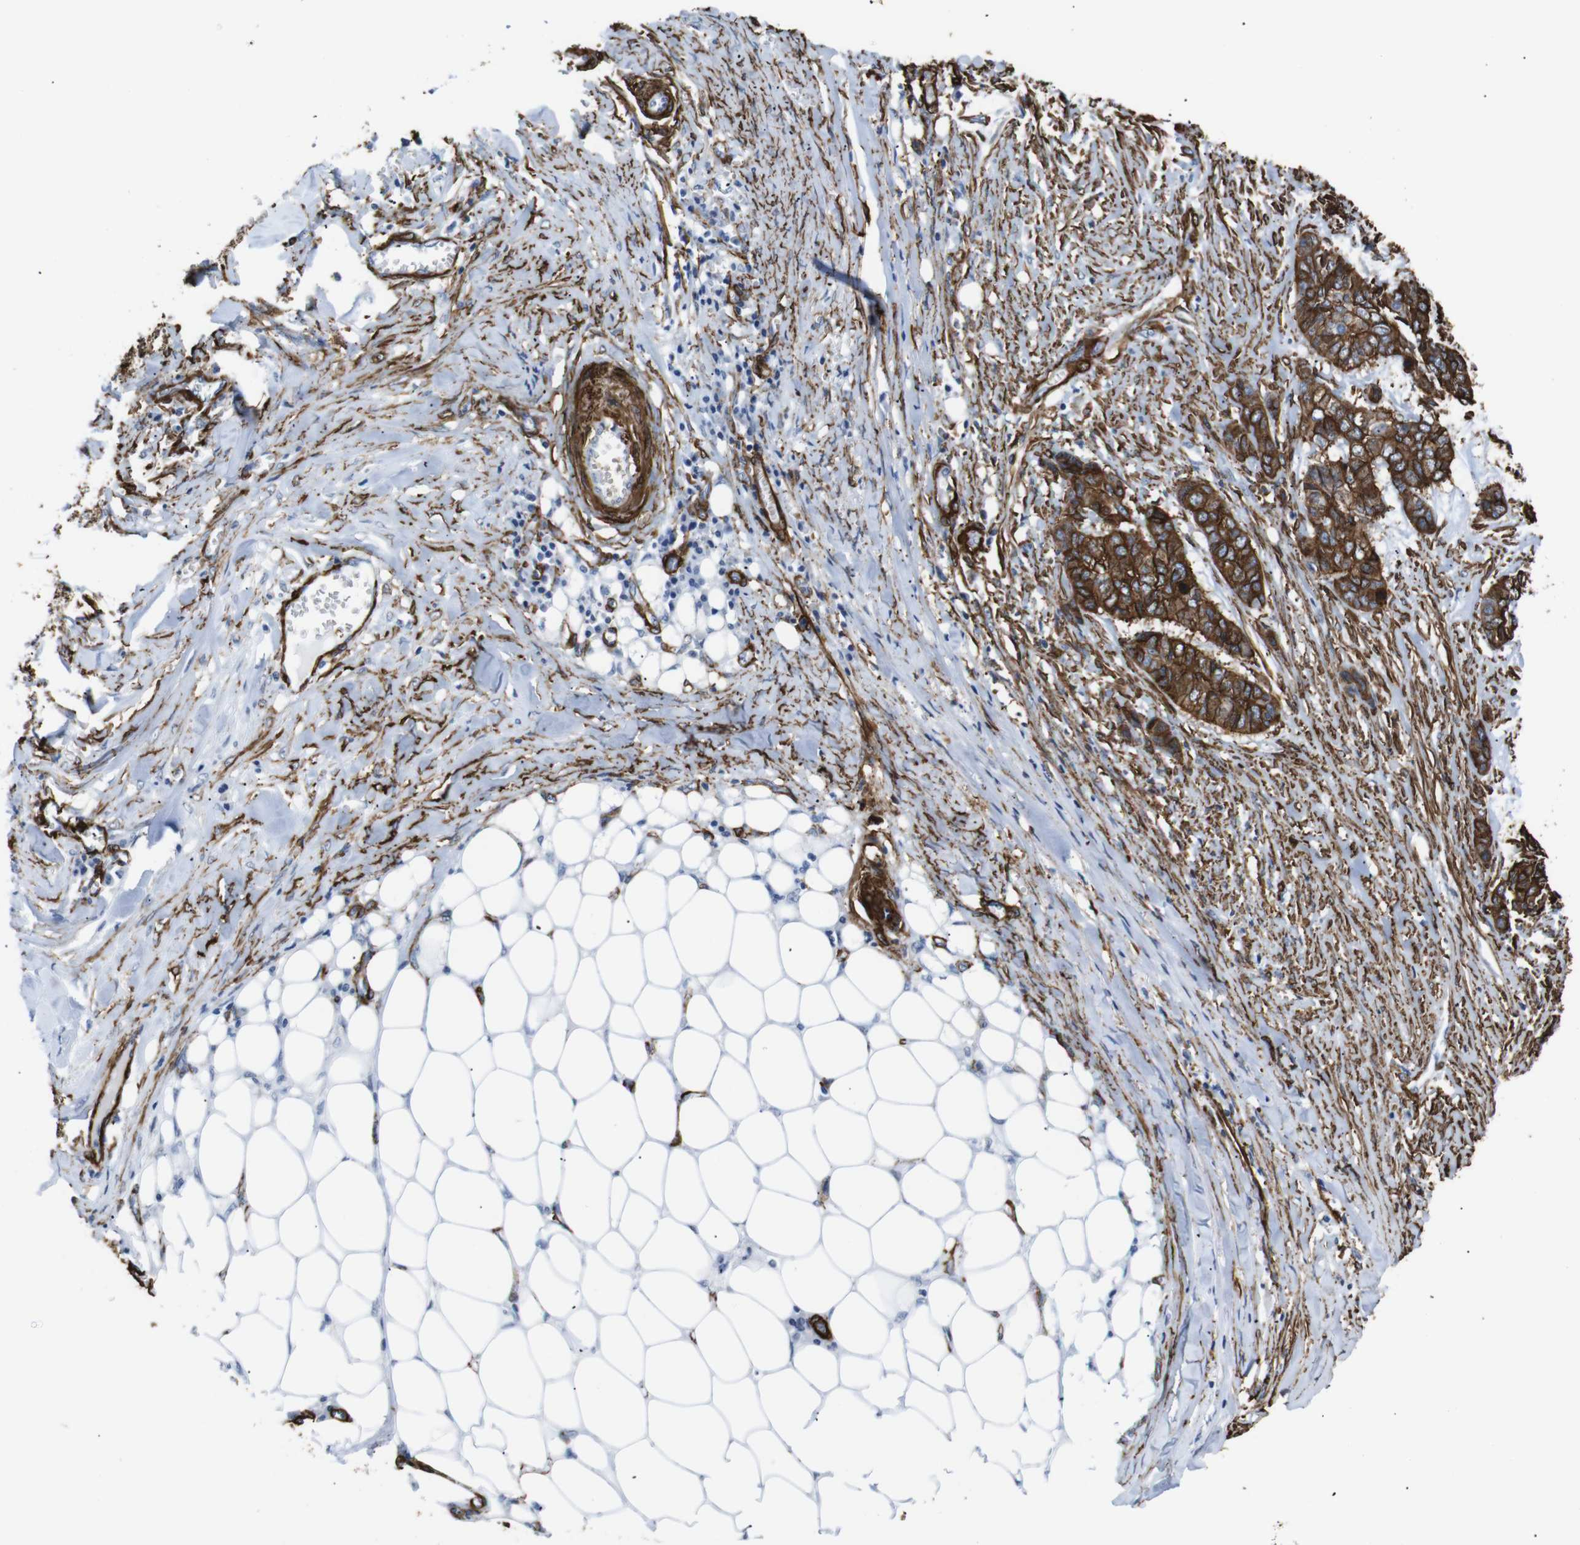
{"staining": {"intensity": "strong", "quantity": ">75%", "location": "cytoplasmic/membranous"}, "tissue": "skin cancer", "cell_type": "Tumor cells", "image_type": "cancer", "snomed": [{"axis": "morphology", "description": "Basal cell carcinoma"}, {"axis": "topography", "description": "Skin"}], "caption": "Skin basal cell carcinoma stained with DAB immunohistochemistry (IHC) demonstrates high levels of strong cytoplasmic/membranous expression in about >75% of tumor cells.", "gene": "ACTA2", "patient": {"sex": "female", "age": 64}}